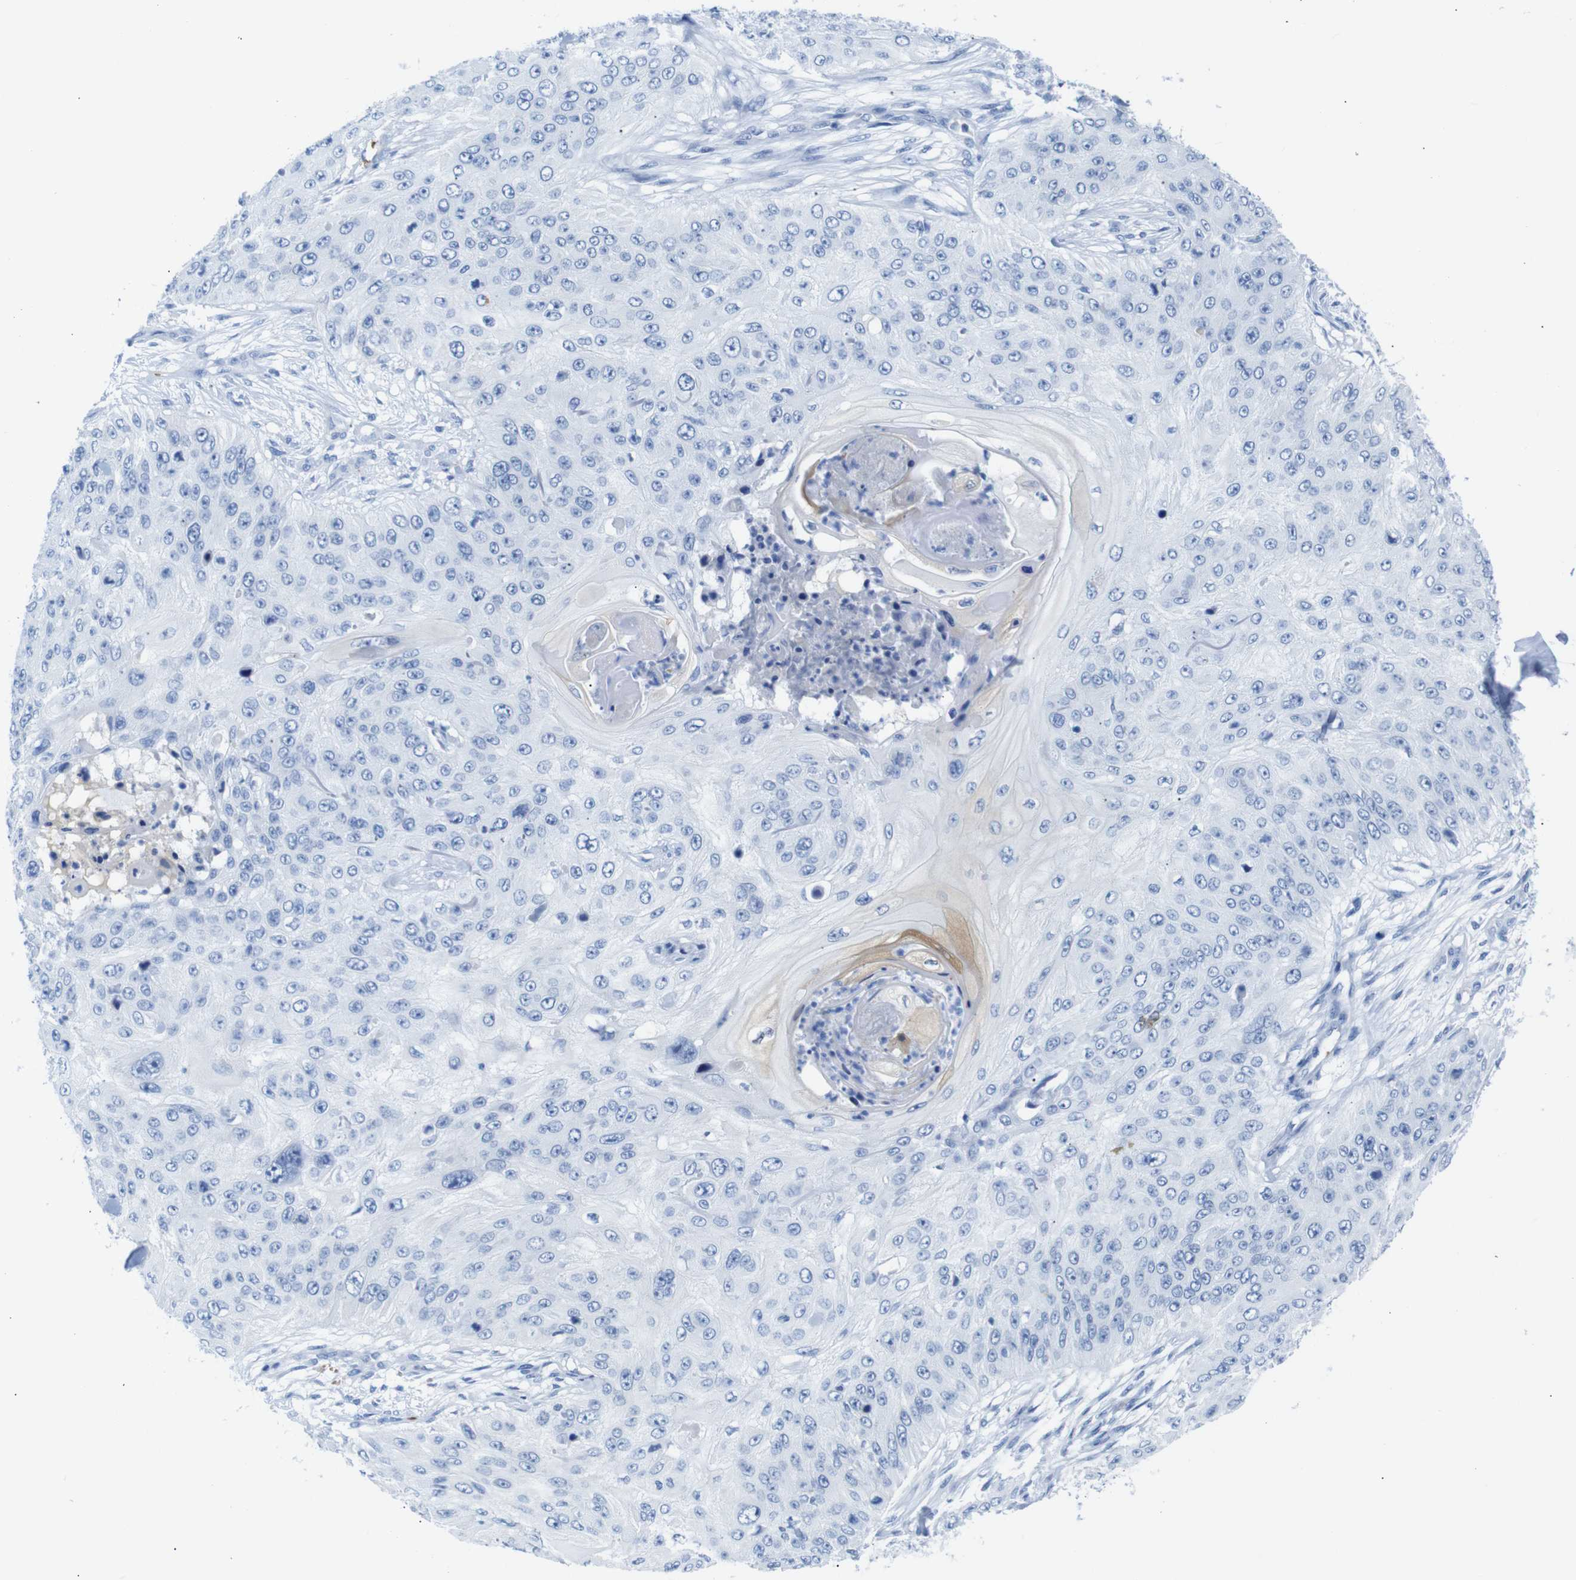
{"staining": {"intensity": "negative", "quantity": "none", "location": "none"}, "tissue": "skin cancer", "cell_type": "Tumor cells", "image_type": "cancer", "snomed": [{"axis": "morphology", "description": "Squamous cell carcinoma, NOS"}, {"axis": "topography", "description": "Skin"}], "caption": "DAB immunohistochemical staining of human skin cancer reveals no significant expression in tumor cells.", "gene": "ERVMER34-1", "patient": {"sex": "female", "age": 80}}